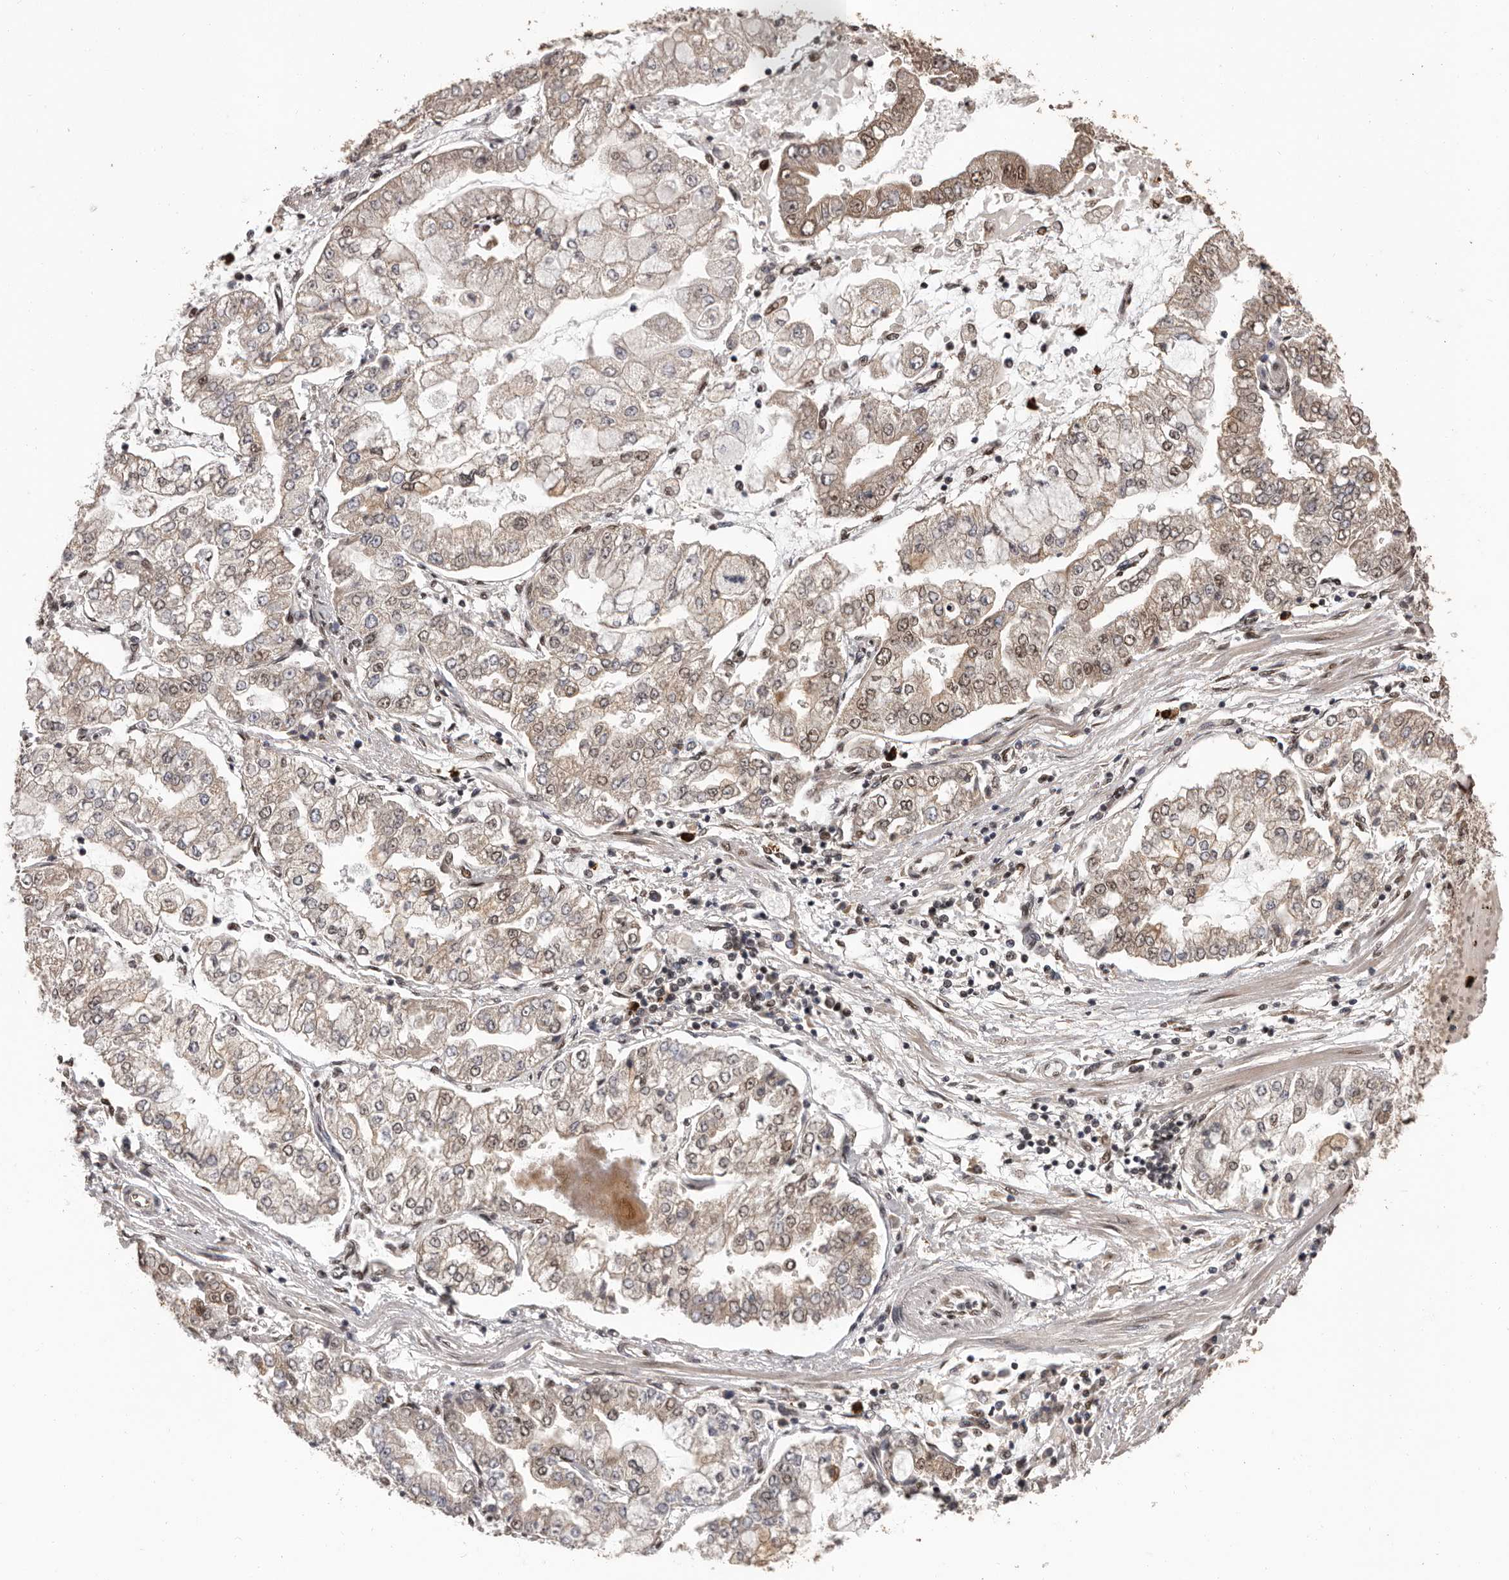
{"staining": {"intensity": "weak", "quantity": "25%-75%", "location": "cytoplasmic/membranous,nuclear"}, "tissue": "stomach cancer", "cell_type": "Tumor cells", "image_type": "cancer", "snomed": [{"axis": "morphology", "description": "Adenocarcinoma, NOS"}, {"axis": "topography", "description": "Stomach"}], "caption": "Protein staining reveals weak cytoplasmic/membranous and nuclear positivity in approximately 25%-75% of tumor cells in adenocarcinoma (stomach).", "gene": "VPS37A", "patient": {"sex": "male", "age": 76}}